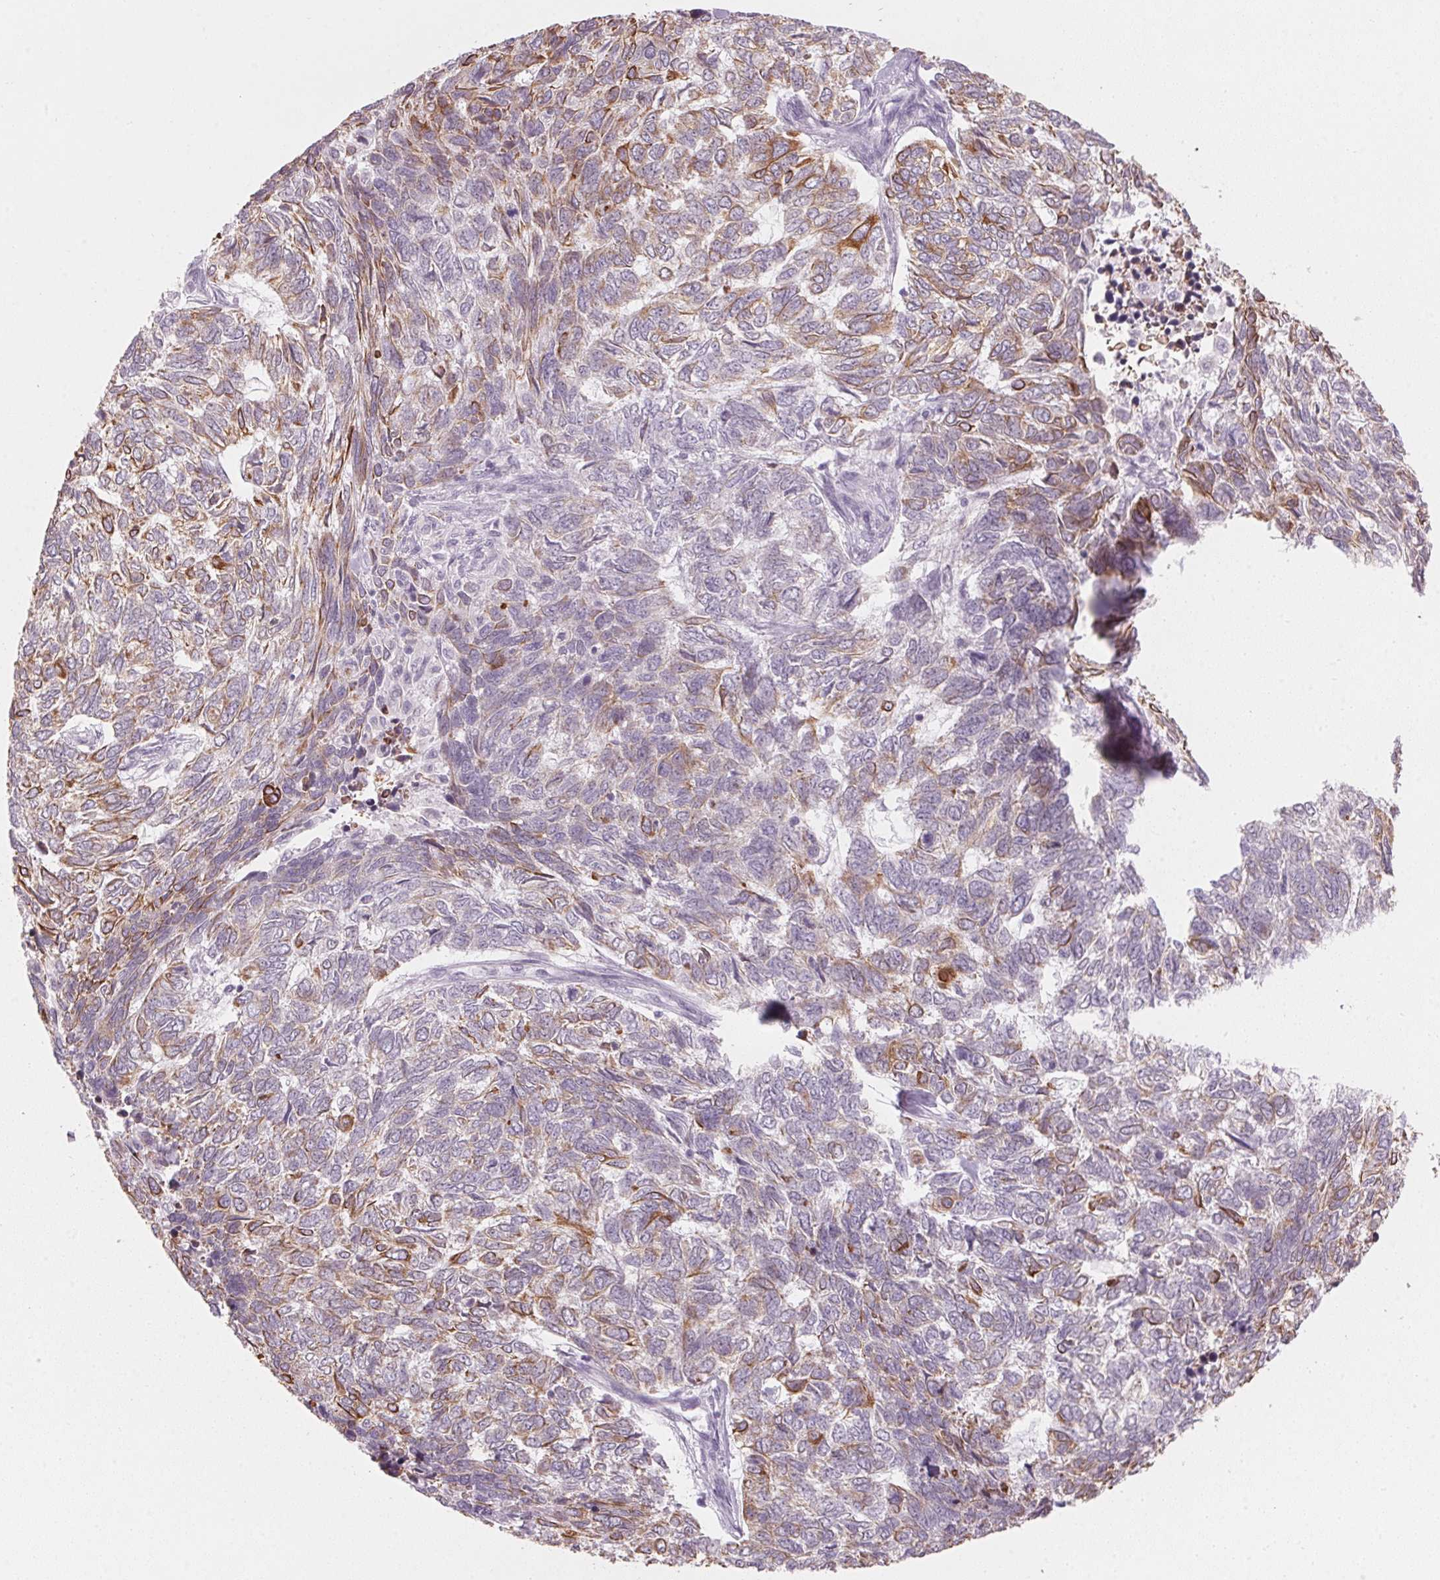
{"staining": {"intensity": "moderate", "quantity": "25%-75%", "location": "cytoplasmic/membranous"}, "tissue": "skin cancer", "cell_type": "Tumor cells", "image_type": "cancer", "snomed": [{"axis": "morphology", "description": "Basal cell carcinoma"}, {"axis": "topography", "description": "Skin"}], "caption": "The photomicrograph displays staining of basal cell carcinoma (skin), revealing moderate cytoplasmic/membranous protein staining (brown color) within tumor cells.", "gene": "SCTR", "patient": {"sex": "female", "age": 65}}